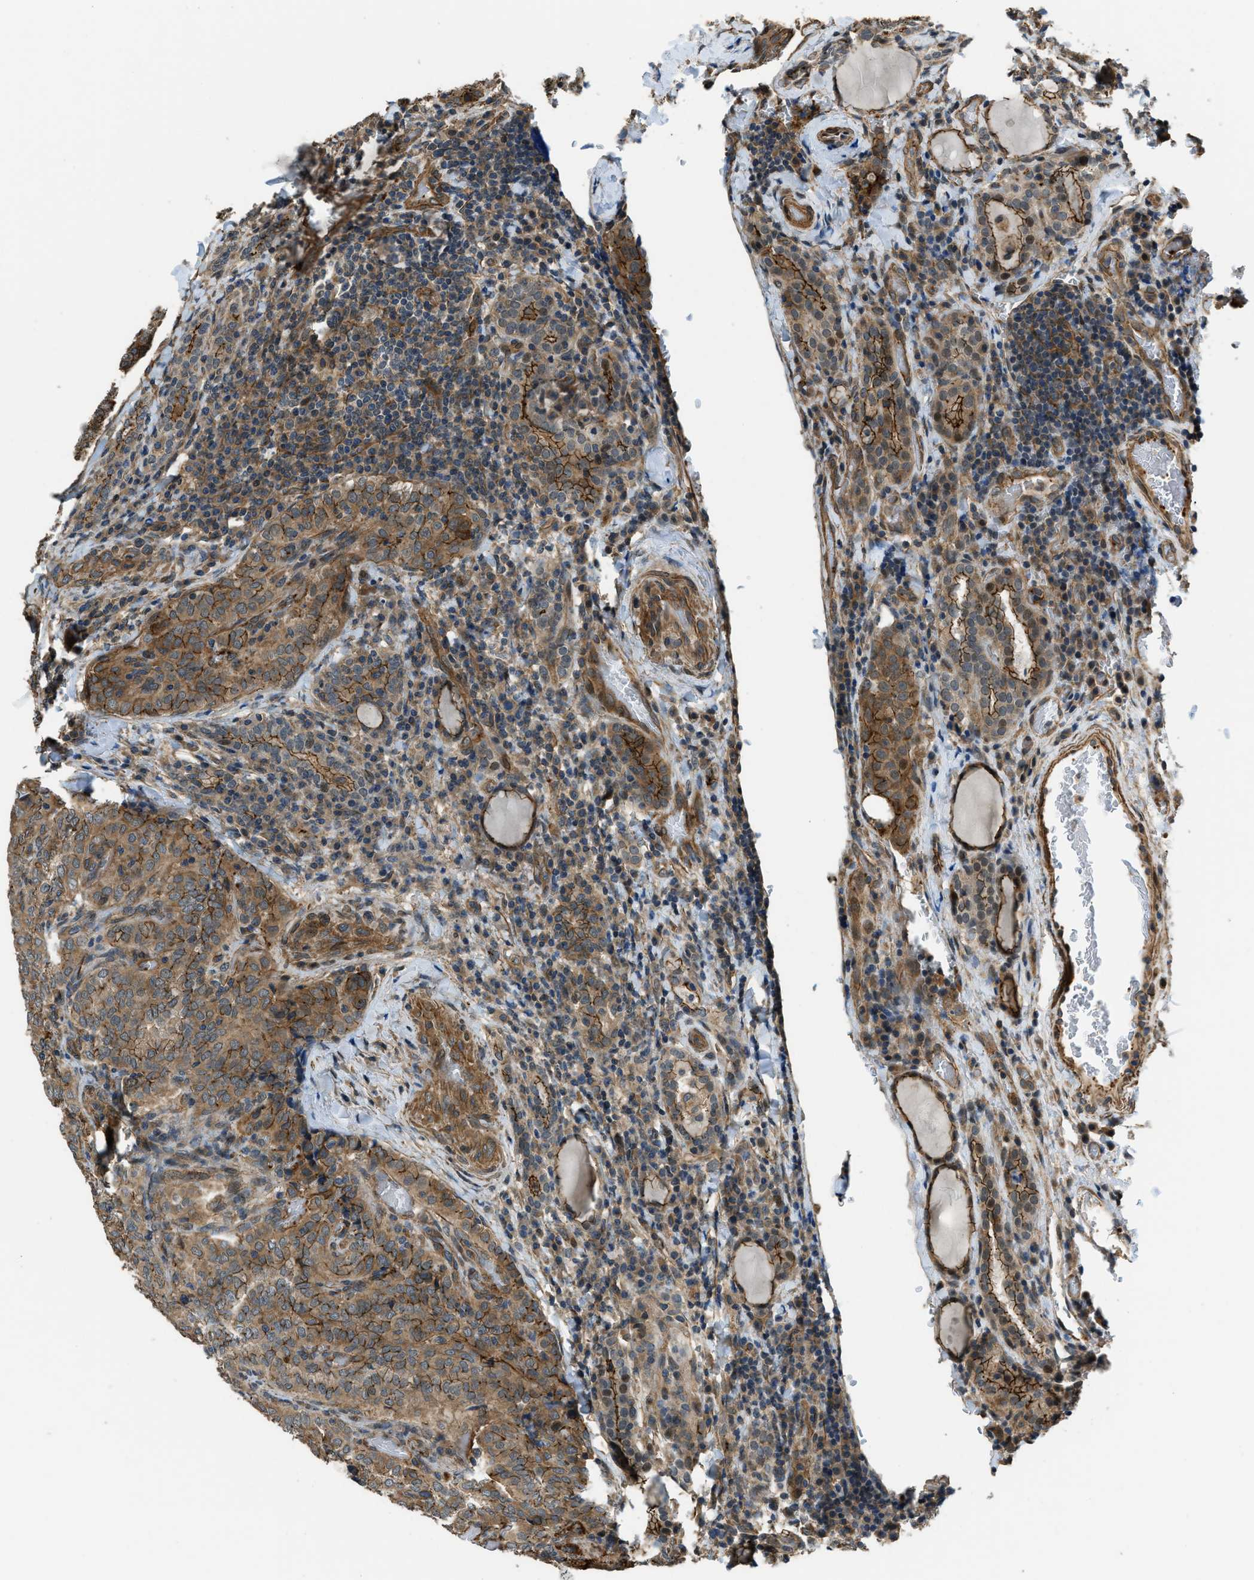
{"staining": {"intensity": "moderate", "quantity": ">75%", "location": "cytoplasmic/membranous"}, "tissue": "thyroid cancer", "cell_type": "Tumor cells", "image_type": "cancer", "snomed": [{"axis": "morphology", "description": "Normal tissue, NOS"}, {"axis": "morphology", "description": "Papillary adenocarcinoma, NOS"}, {"axis": "topography", "description": "Thyroid gland"}], "caption": "Immunohistochemistry photomicrograph of neoplastic tissue: human papillary adenocarcinoma (thyroid) stained using IHC shows medium levels of moderate protein expression localized specifically in the cytoplasmic/membranous of tumor cells, appearing as a cytoplasmic/membranous brown color.", "gene": "CGN", "patient": {"sex": "female", "age": 30}}